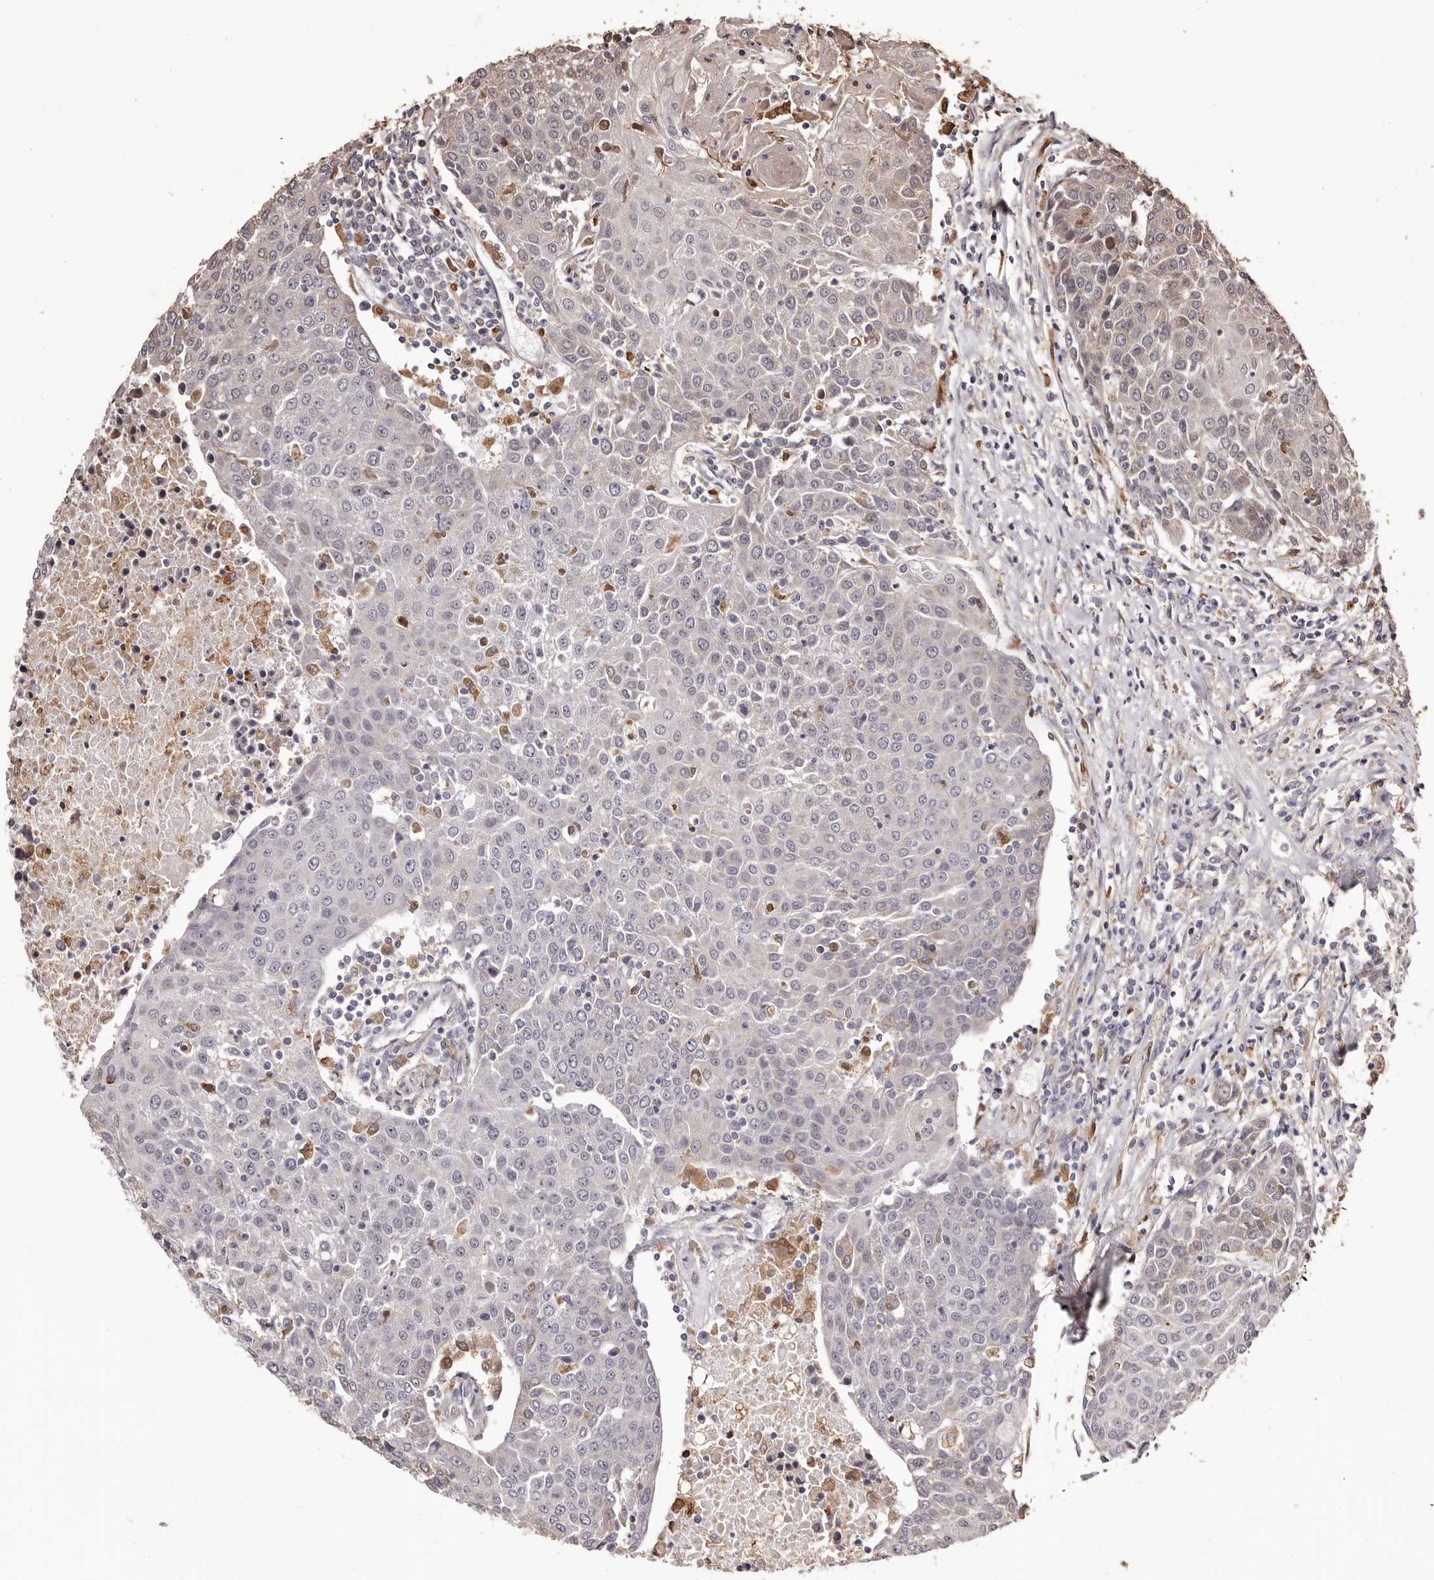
{"staining": {"intensity": "negative", "quantity": "none", "location": "none"}, "tissue": "urothelial cancer", "cell_type": "Tumor cells", "image_type": "cancer", "snomed": [{"axis": "morphology", "description": "Urothelial carcinoma, High grade"}, {"axis": "topography", "description": "Urinary bladder"}], "caption": "High power microscopy histopathology image of an immunohistochemistry (IHC) image of urothelial cancer, revealing no significant expression in tumor cells.", "gene": "ZCCHC7", "patient": {"sex": "female", "age": 85}}